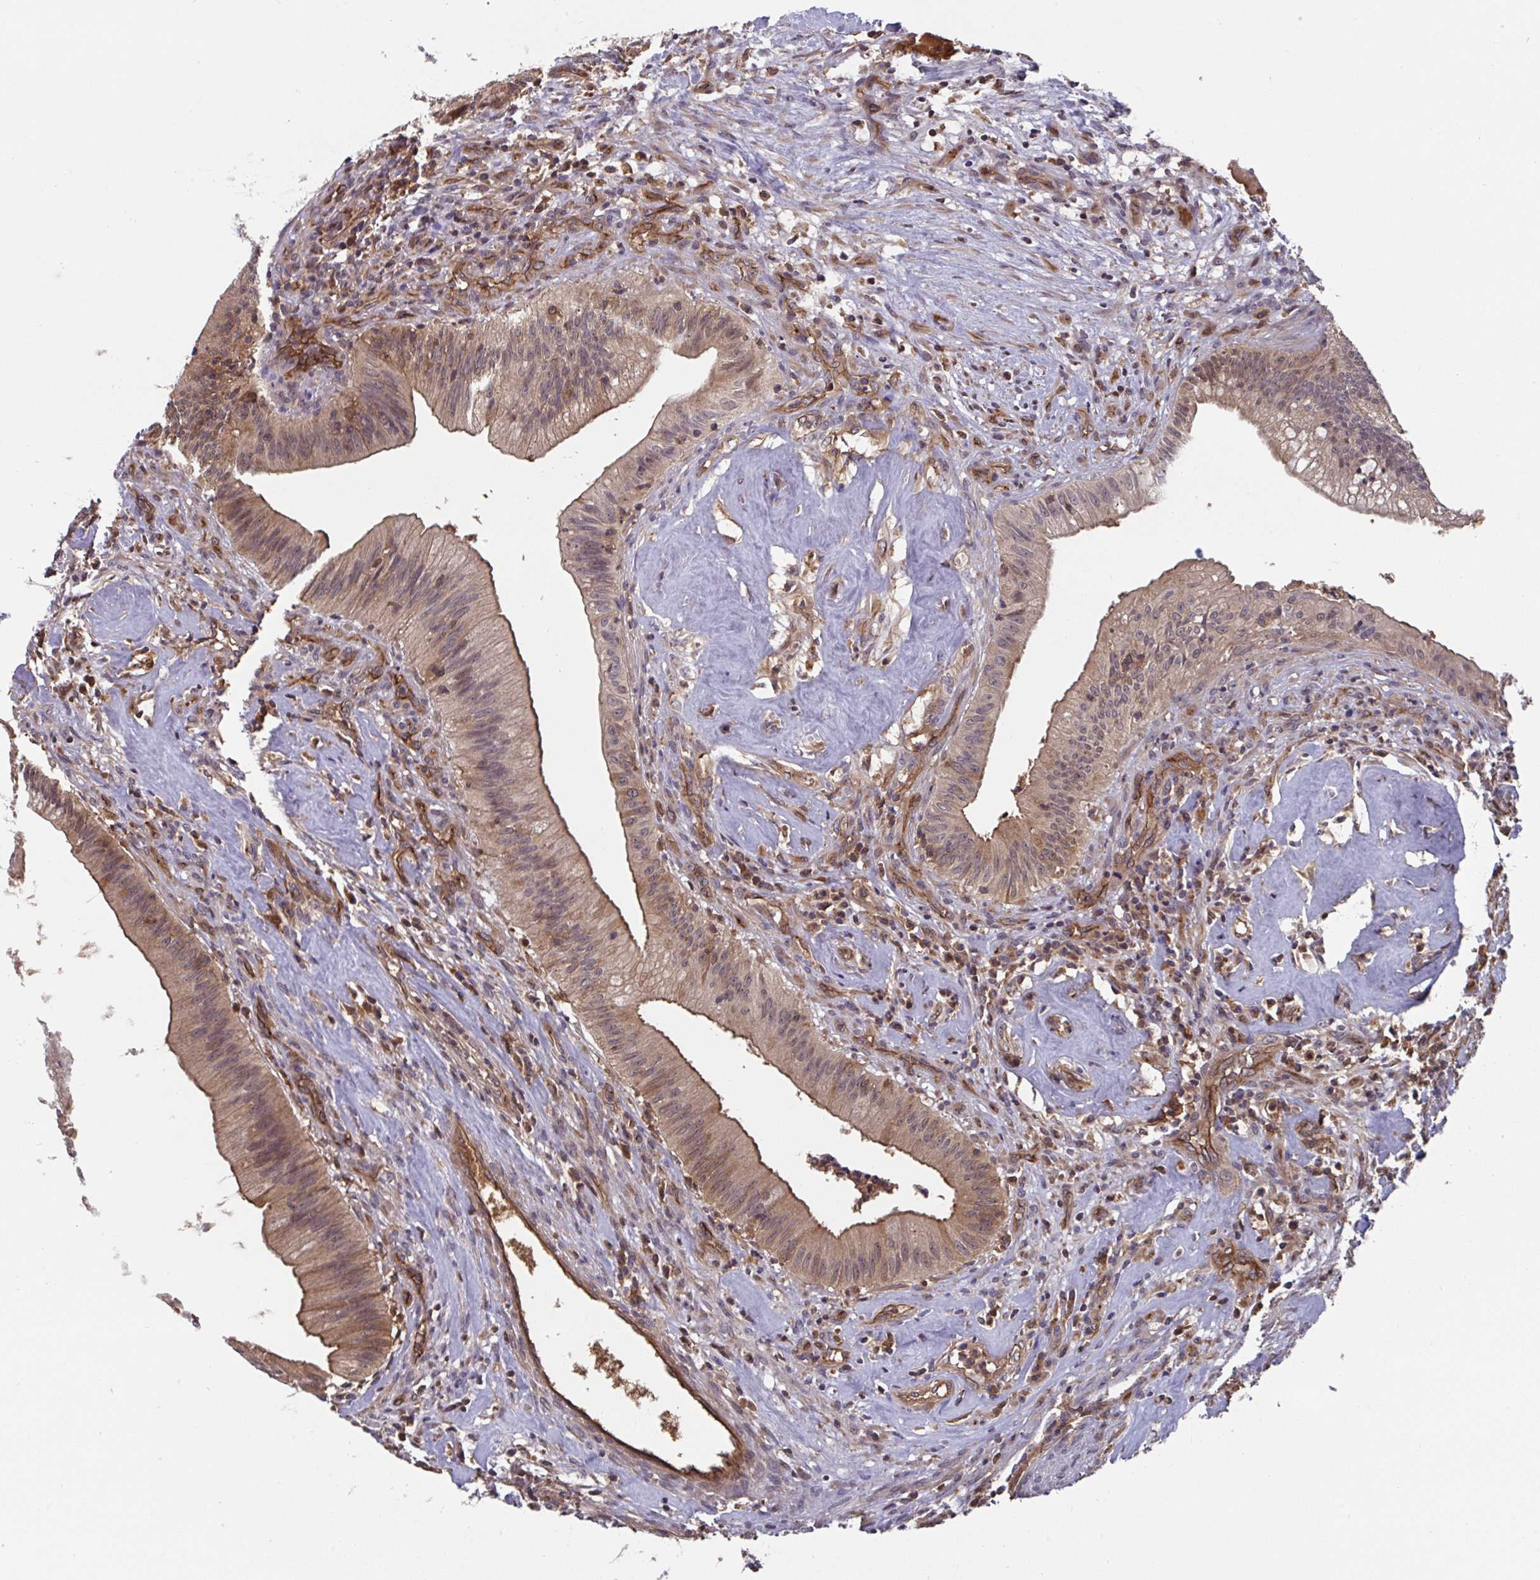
{"staining": {"intensity": "moderate", "quantity": ">75%", "location": "cytoplasmic/membranous,nuclear"}, "tissue": "head and neck cancer", "cell_type": "Tumor cells", "image_type": "cancer", "snomed": [{"axis": "morphology", "description": "Adenocarcinoma, NOS"}, {"axis": "topography", "description": "Head-Neck"}], "caption": "Human head and neck cancer (adenocarcinoma) stained with a brown dye reveals moderate cytoplasmic/membranous and nuclear positive staining in about >75% of tumor cells.", "gene": "TIGAR", "patient": {"sex": "male", "age": 44}}